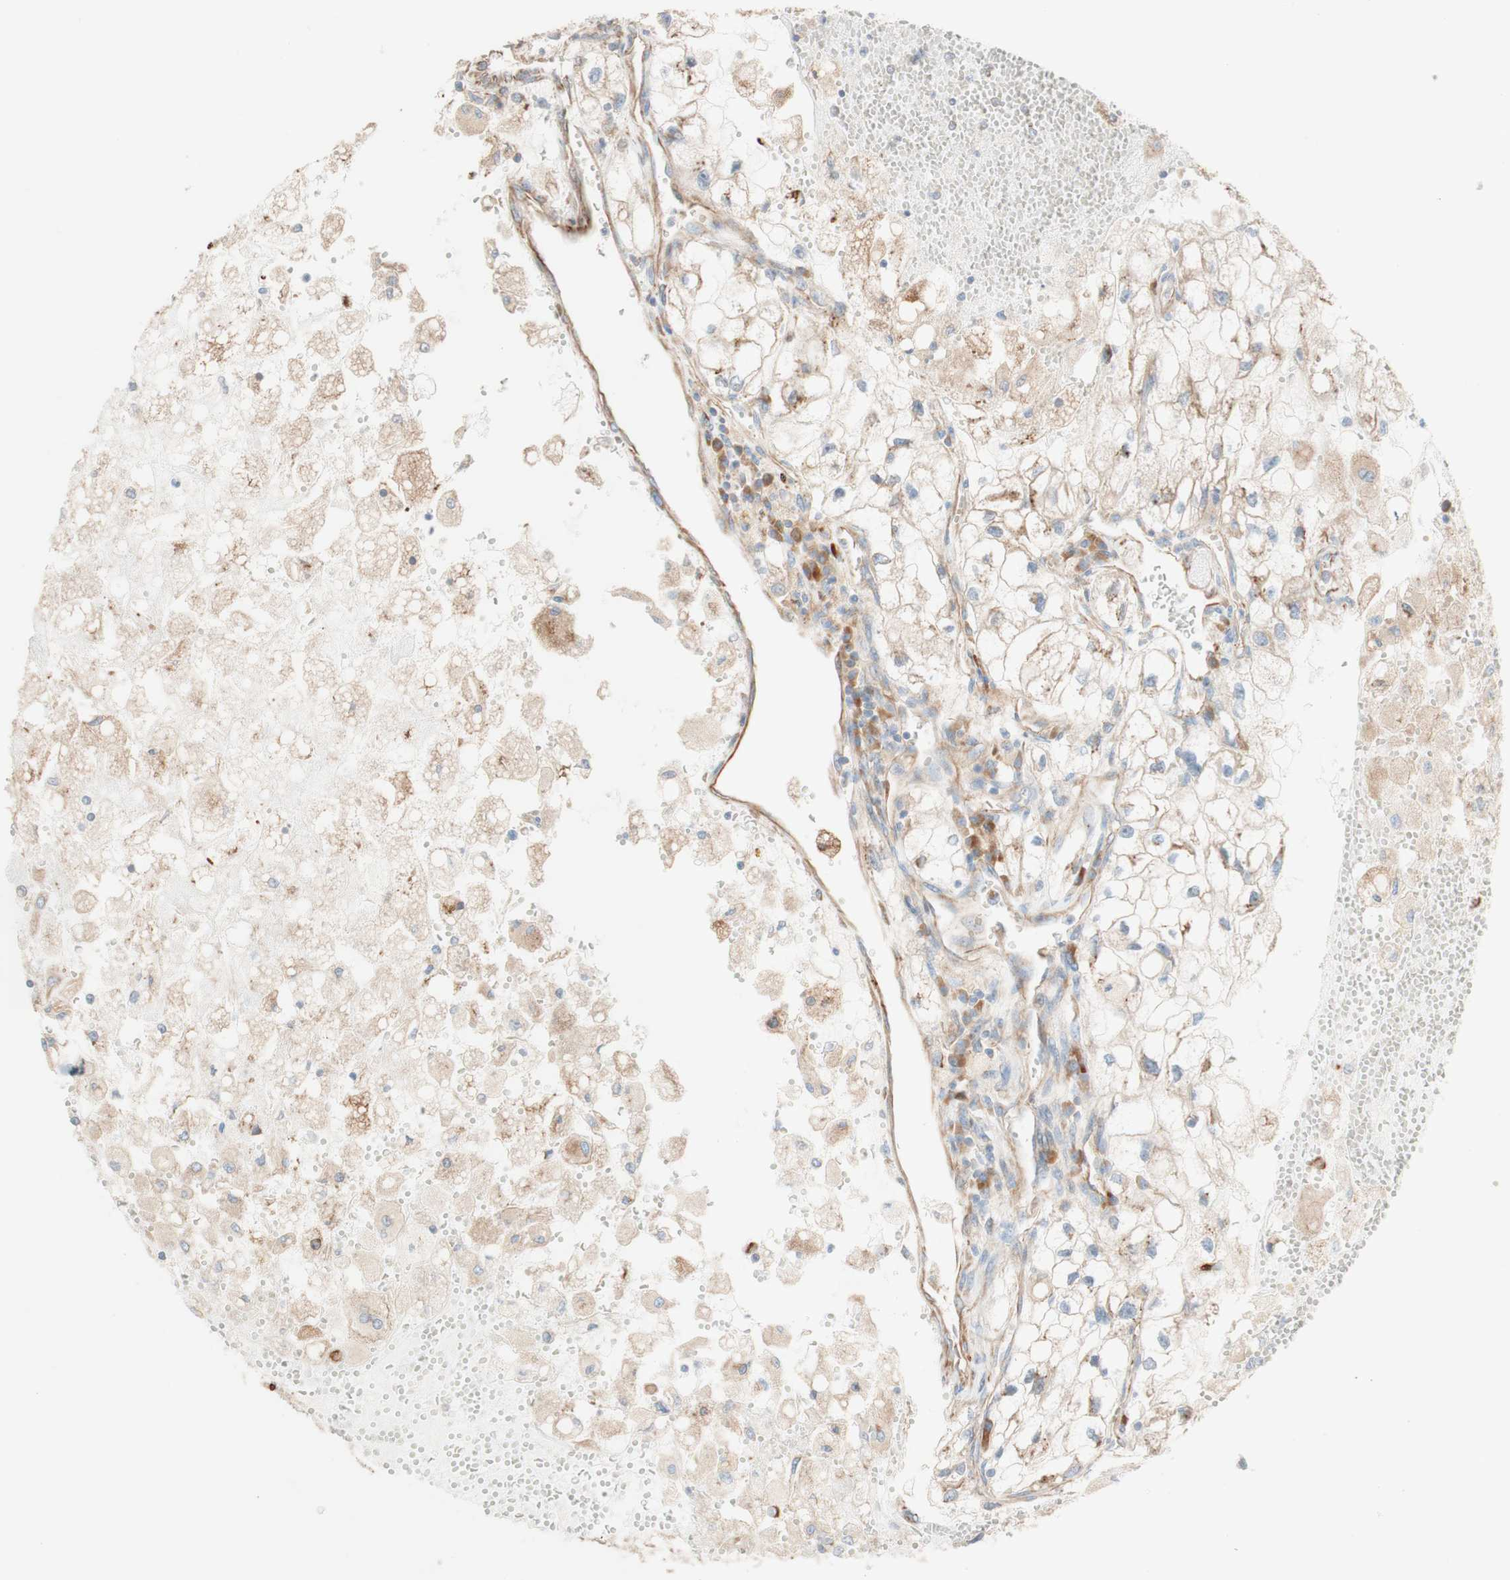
{"staining": {"intensity": "weak", "quantity": ">75%", "location": "cytoplasmic/membranous"}, "tissue": "renal cancer", "cell_type": "Tumor cells", "image_type": "cancer", "snomed": [{"axis": "morphology", "description": "Adenocarcinoma, NOS"}, {"axis": "topography", "description": "Kidney"}], "caption": "Immunohistochemical staining of human renal adenocarcinoma shows low levels of weak cytoplasmic/membranous protein staining in approximately >75% of tumor cells.", "gene": "C1orf43", "patient": {"sex": "female", "age": 70}}